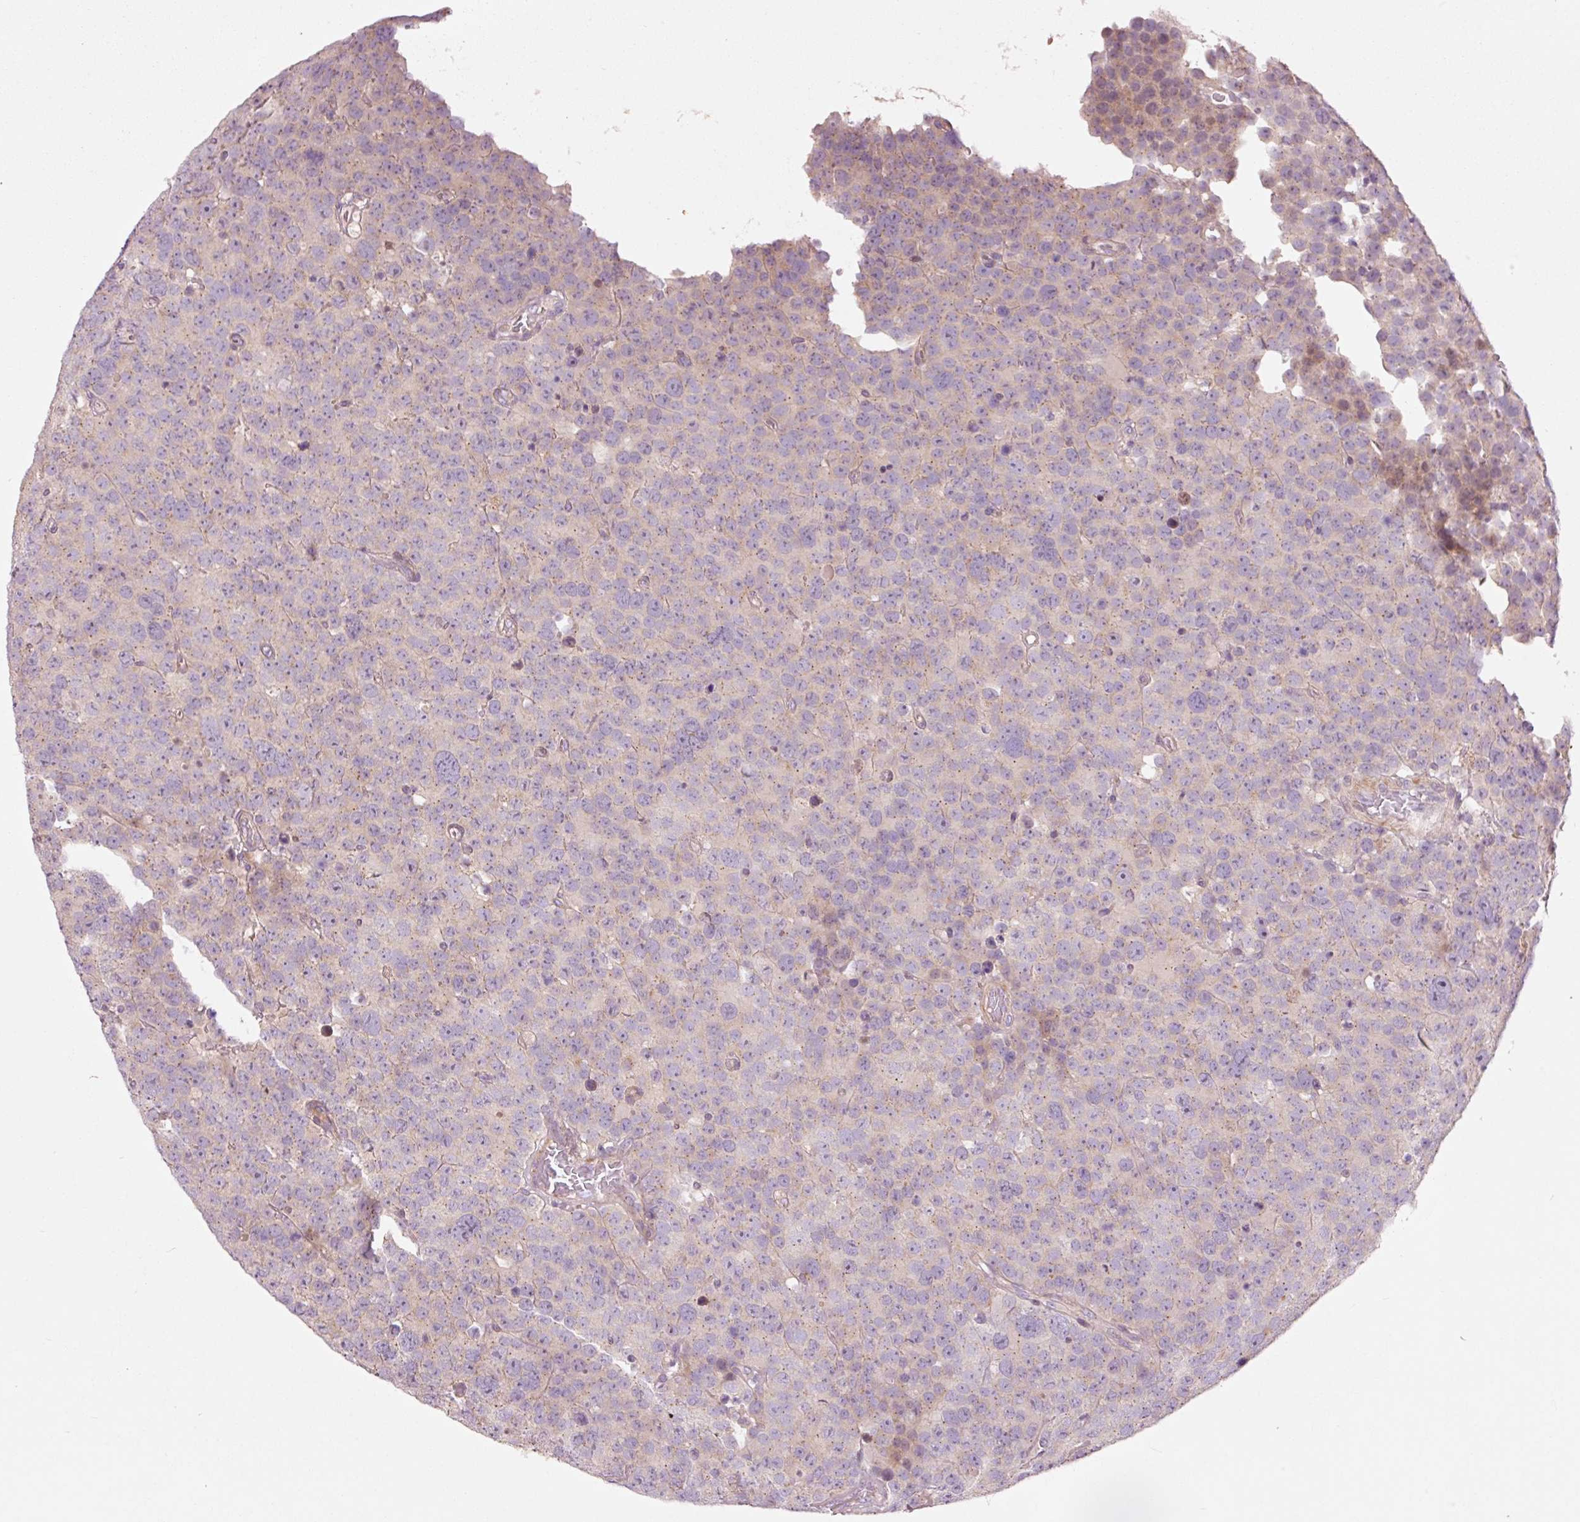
{"staining": {"intensity": "negative", "quantity": "none", "location": "none"}, "tissue": "testis cancer", "cell_type": "Tumor cells", "image_type": "cancer", "snomed": [{"axis": "morphology", "description": "Seminoma, NOS"}, {"axis": "topography", "description": "Testis"}], "caption": "Histopathology image shows no significant protein staining in tumor cells of testis seminoma. (Immunohistochemistry (ihc), brightfield microscopy, high magnification).", "gene": "DAPP1", "patient": {"sex": "male", "age": 71}}